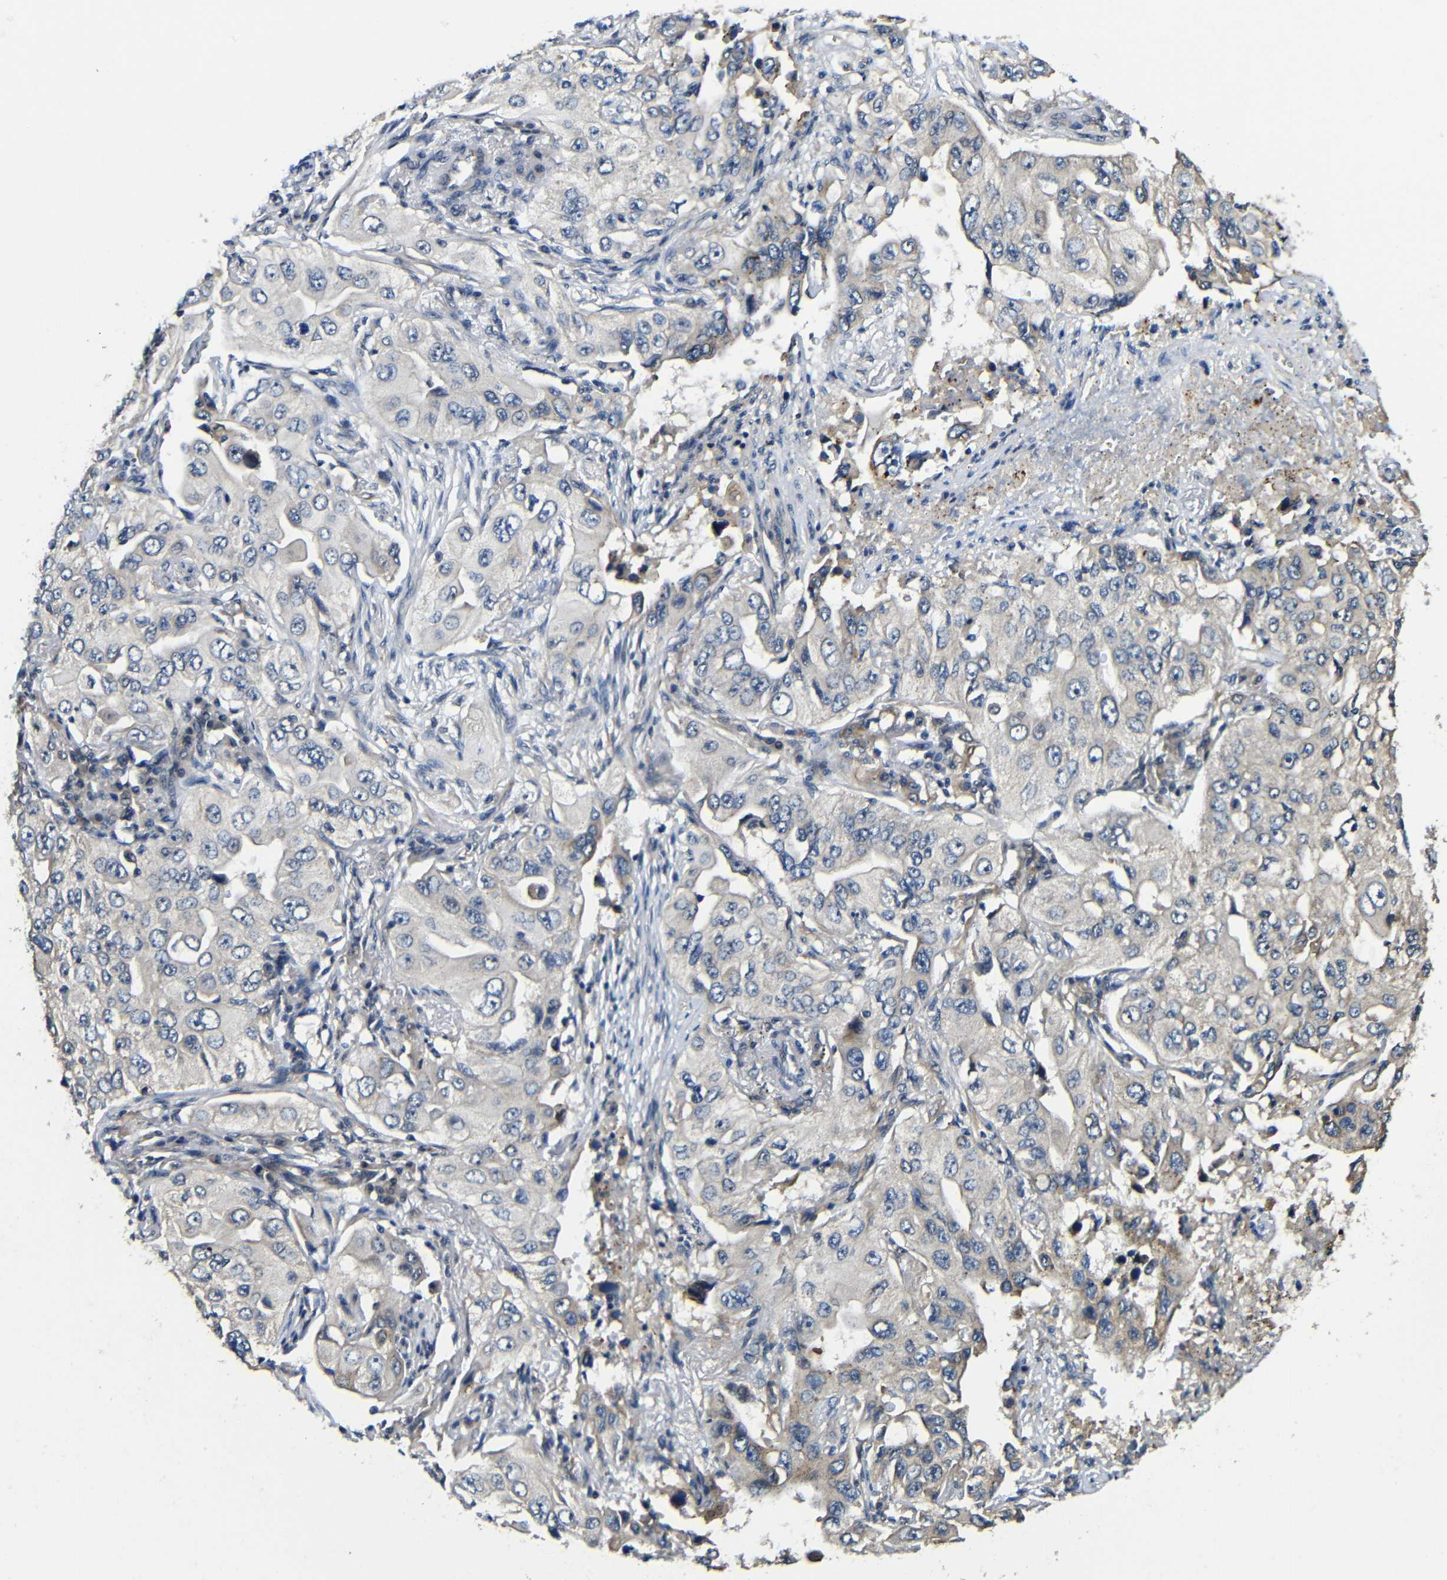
{"staining": {"intensity": "negative", "quantity": "none", "location": "none"}, "tissue": "lung cancer", "cell_type": "Tumor cells", "image_type": "cancer", "snomed": [{"axis": "morphology", "description": "Adenocarcinoma, NOS"}, {"axis": "topography", "description": "Lung"}], "caption": "A high-resolution histopathology image shows immunohistochemistry (IHC) staining of lung cancer, which displays no significant positivity in tumor cells. (DAB (3,3'-diaminobenzidine) immunohistochemistry with hematoxylin counter stain).", "gene": "FAM172A", "patient": {"sex": "male", "age": 84}}